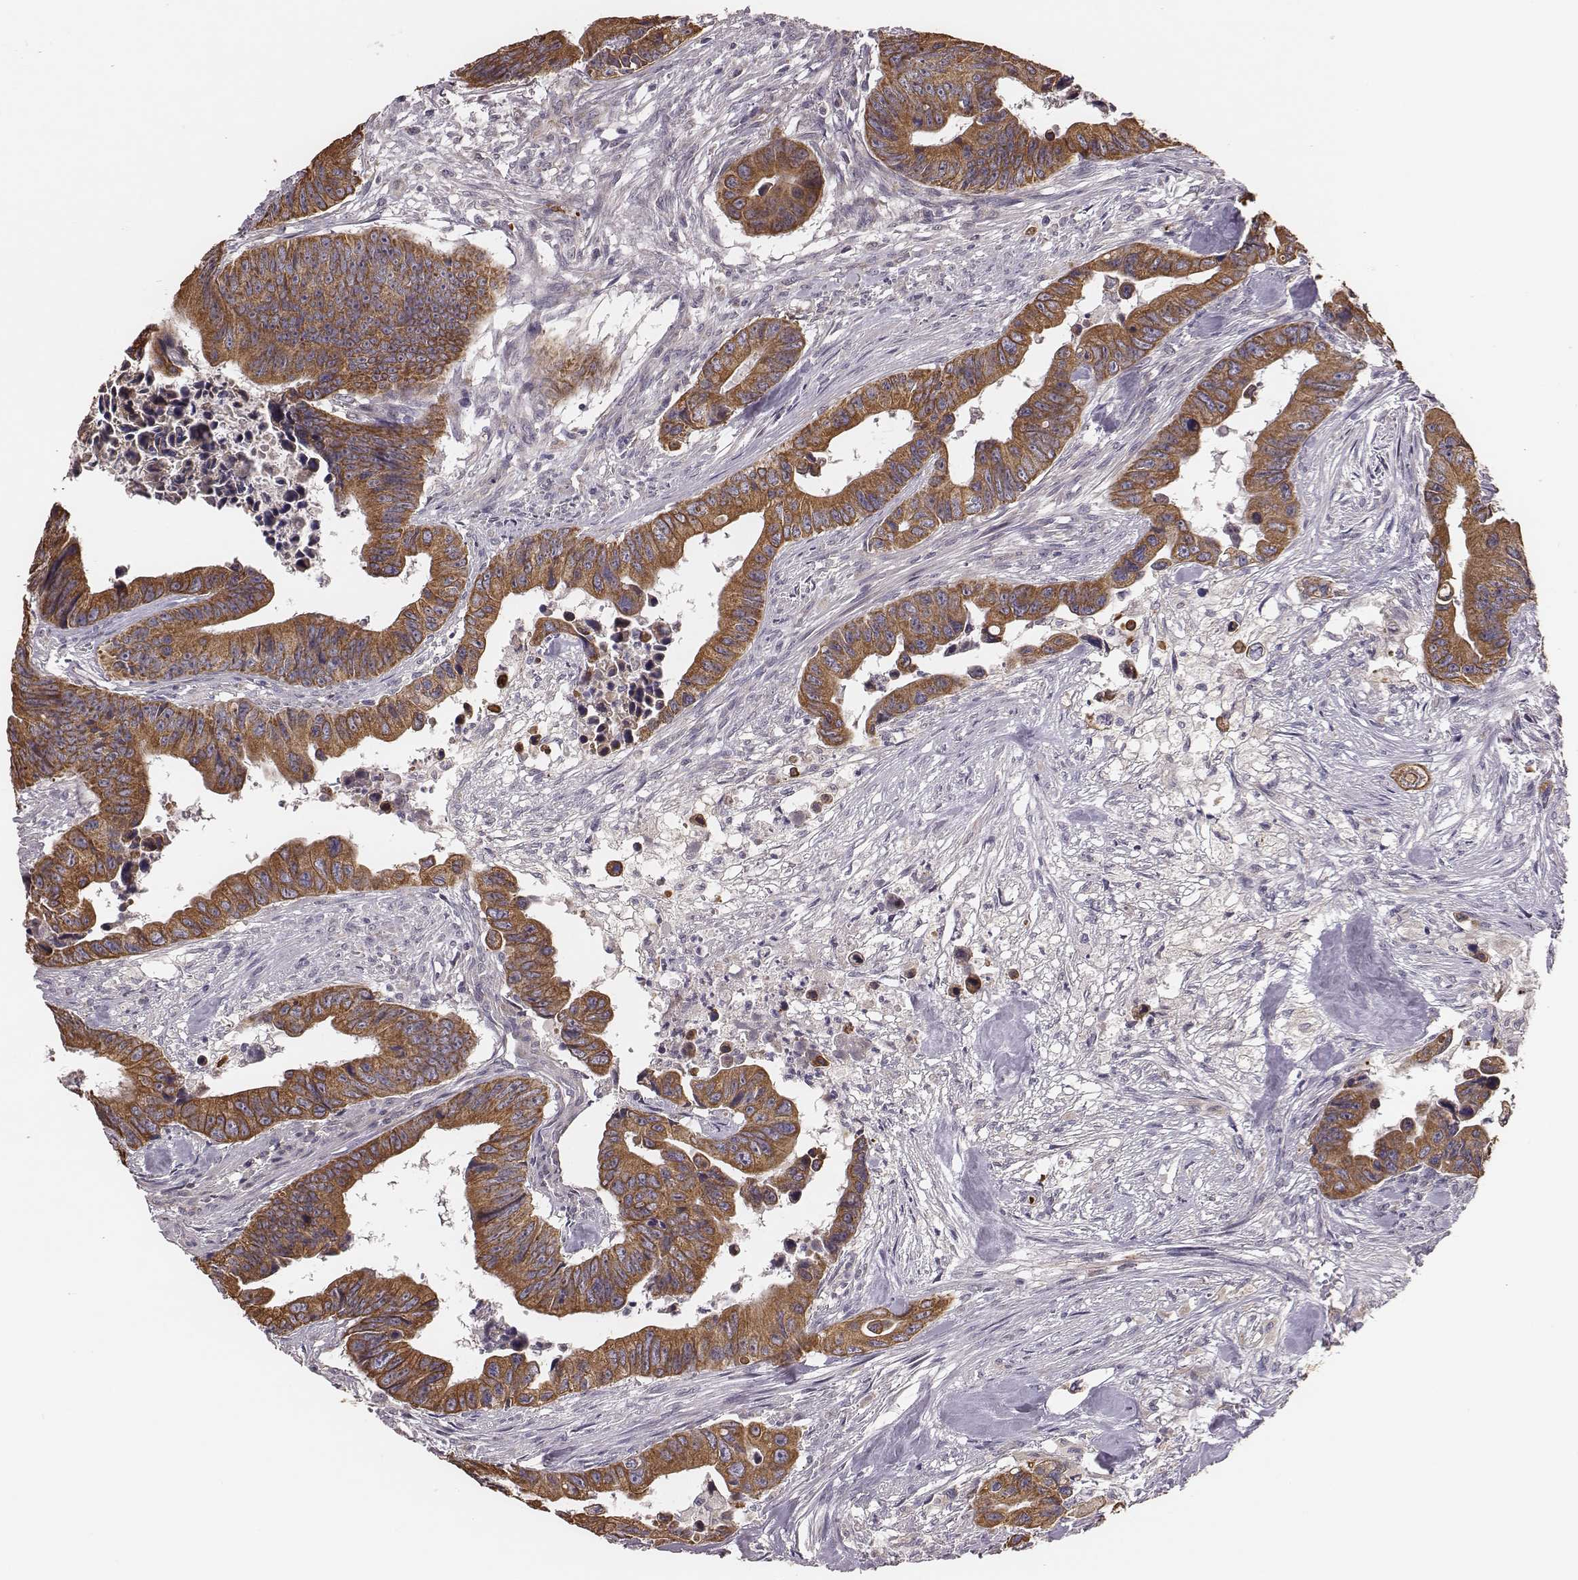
{"staining": {"intensity": "moderate", "quantity": ">75%", "location": "cytoplasmic/membranous"}, "tissue": "colorectal cancer", "cell_type": "Tumor cells", "image_type": "cancer", "snomed": [{"axis": "morphology", "description": "Adenocarcinoma, NOS"}, {"axis": "topography", "description": "Colon"}], "caption": "Colorectal adenocarcinoma stained with a protein marker shows moderate staining in tumor cells.", "gene": "HAVCR1", "patient": {"sex": "female", "age": 87}}